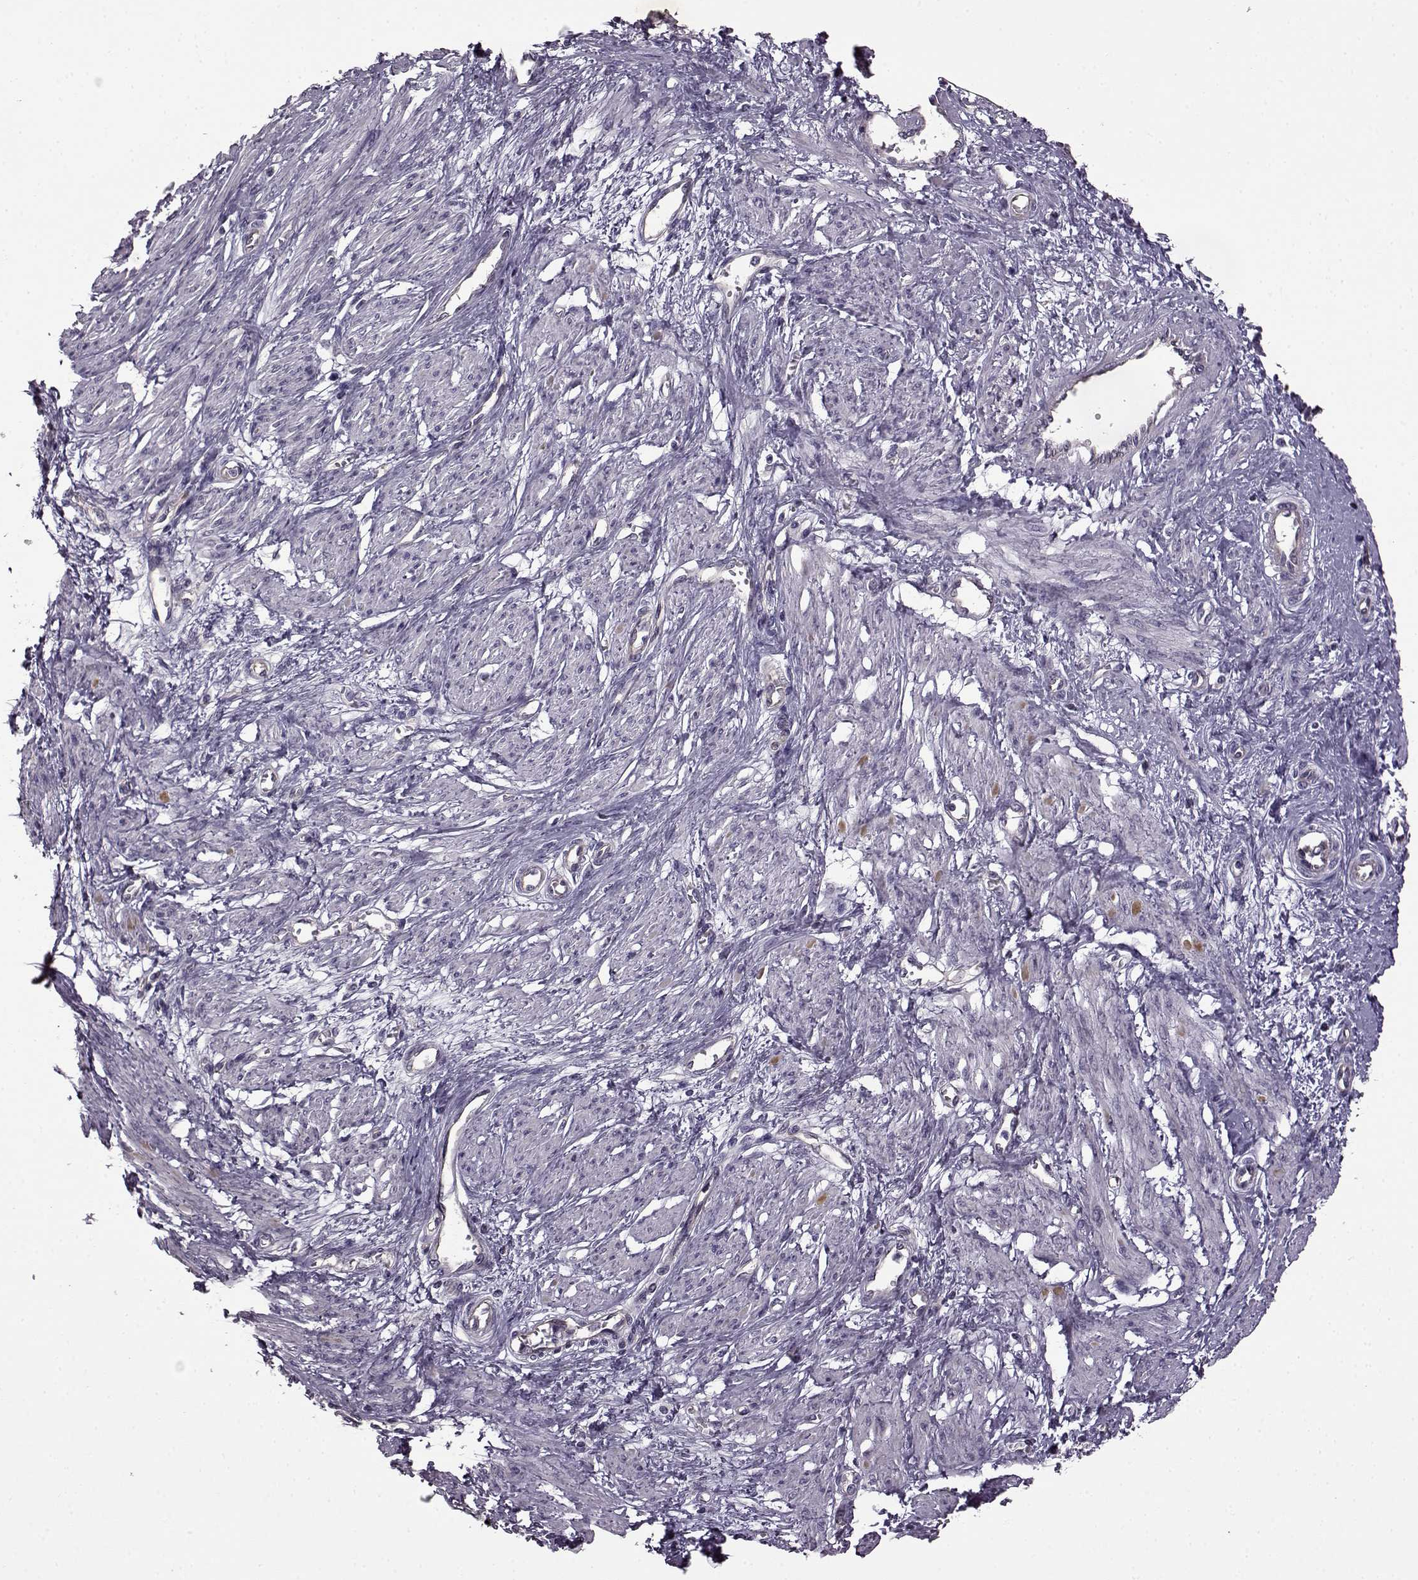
{"staining": {"intensity": "negative", "quantity": "none", "location": "none"}, "tissue": "smooth muscle", "cell_type": "Smooth muscle cells", "image_type": "normal", "snomed": [{"axis": "morphology", "description": "Normal tissue, NOS"}, {"axis": "topography", "description": "Smooth muscle"}, {"axis": "topography", "description": "Uterus"}], "caption": "High magnification brightfield microscopy of normal smooth muscle stained with DAB (3,3'-diaminobenzidine) (brown) and counterstained with hematoxylin (blue): smooth muscle cells show no significant staining. (Brightfield microscopy of DAB (3,3'-diaminobenzidine) immunohistochemistry (IHC) at high magnification).", "gene": "EDDM3B", "patient": {"sex": "female", "age": 39}}